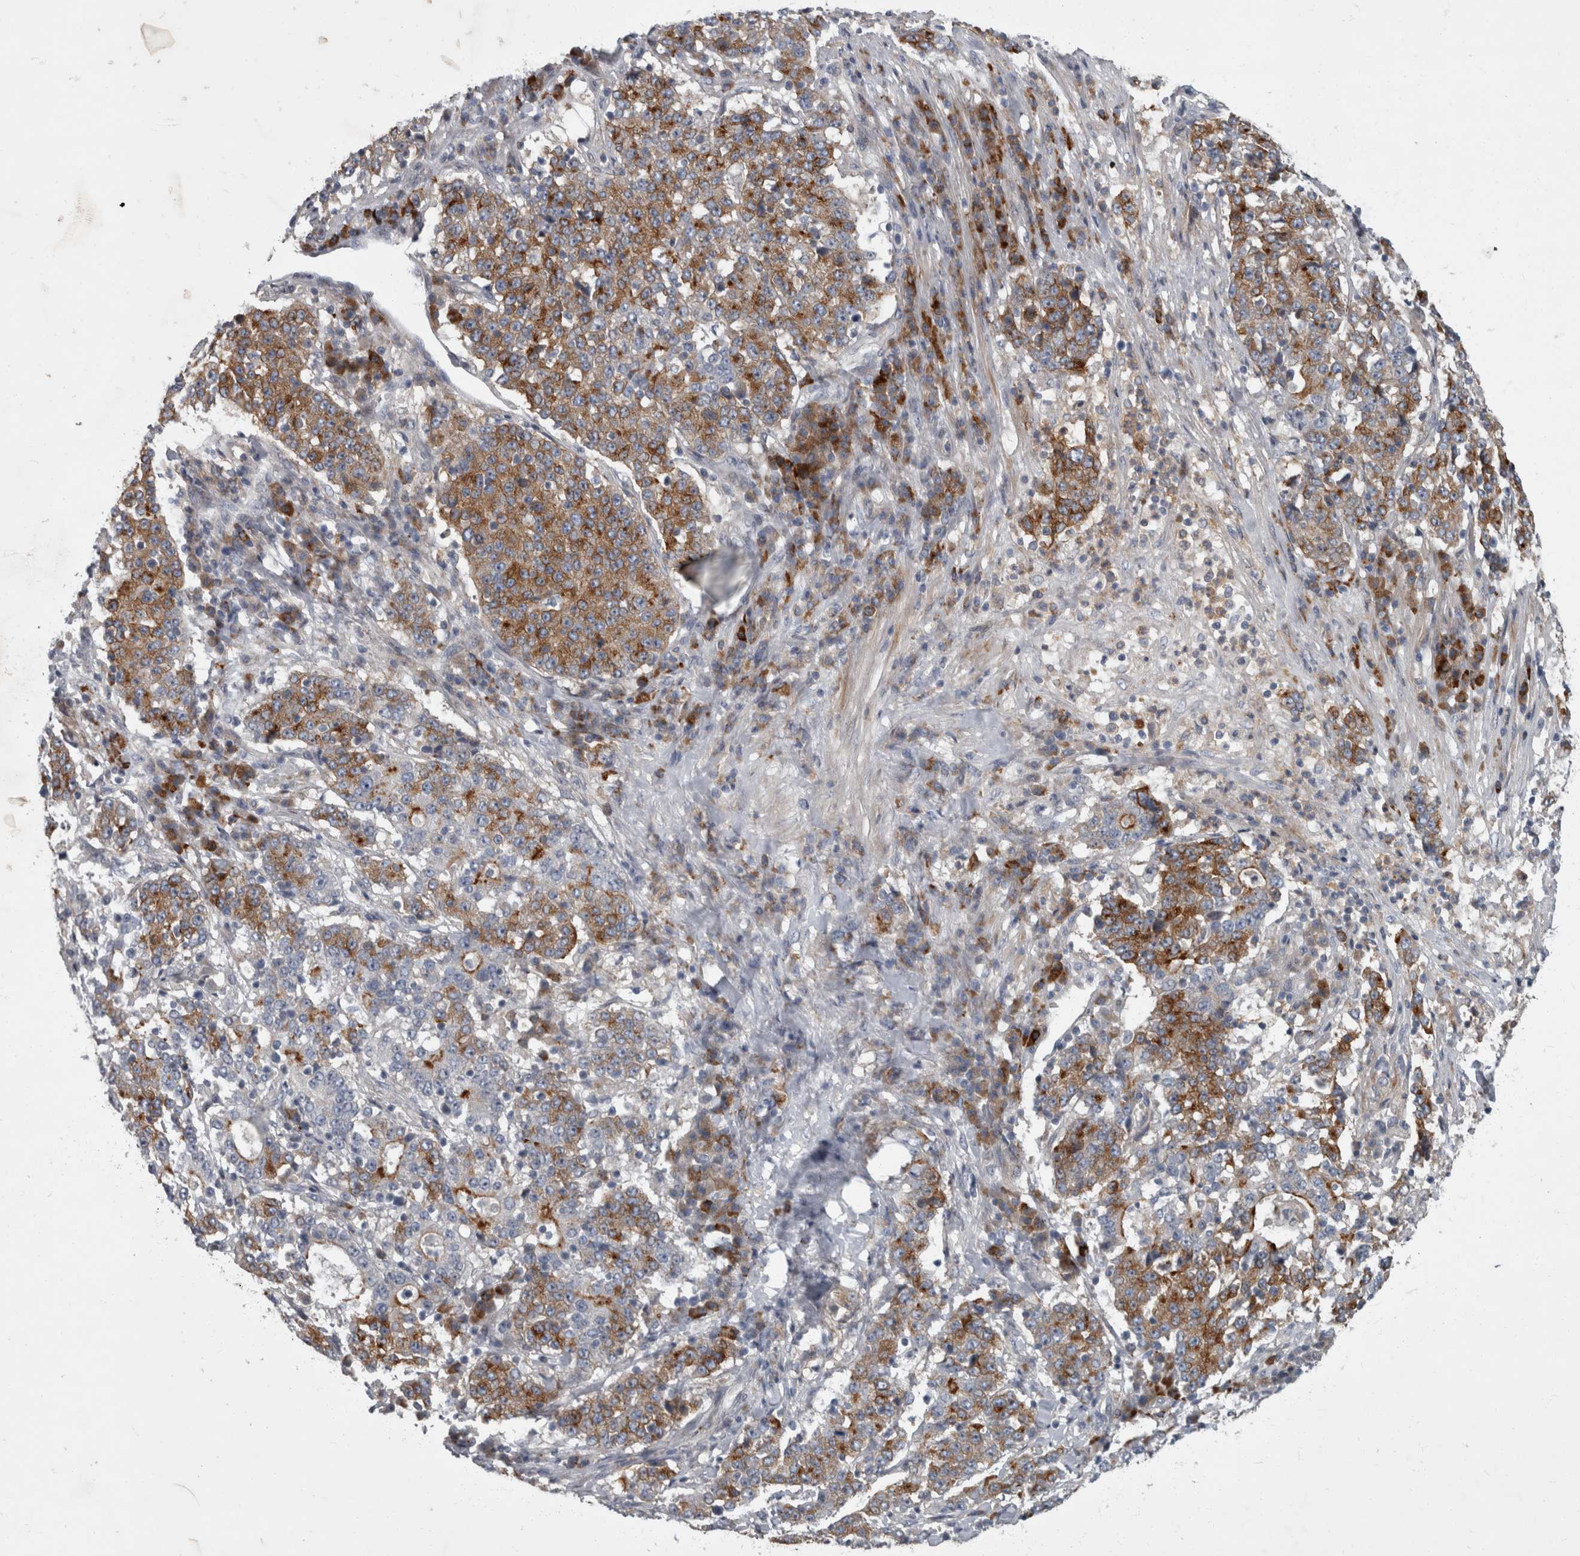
{"staining": {"intensity": "moderate", "quantity": ">75%", "location": "cytoplasmic/membranous"}, "tissue": "stomach cancer", "cell_type": "Tumor cells", "image_type": "cancer", "snomed": [{"axis": "morphology", "description": "Adenocarcinoma, NOS"}, {"axis": "topography", "description": "Stomach"}], "caption": "Protein staining shows moderate cytoplasmic/membranous expression in about >75% of tumor cells in stomach adenocarcinoma.", "gene": "CDC42BPG", "patient": {"sex": "male", "age": 59}}